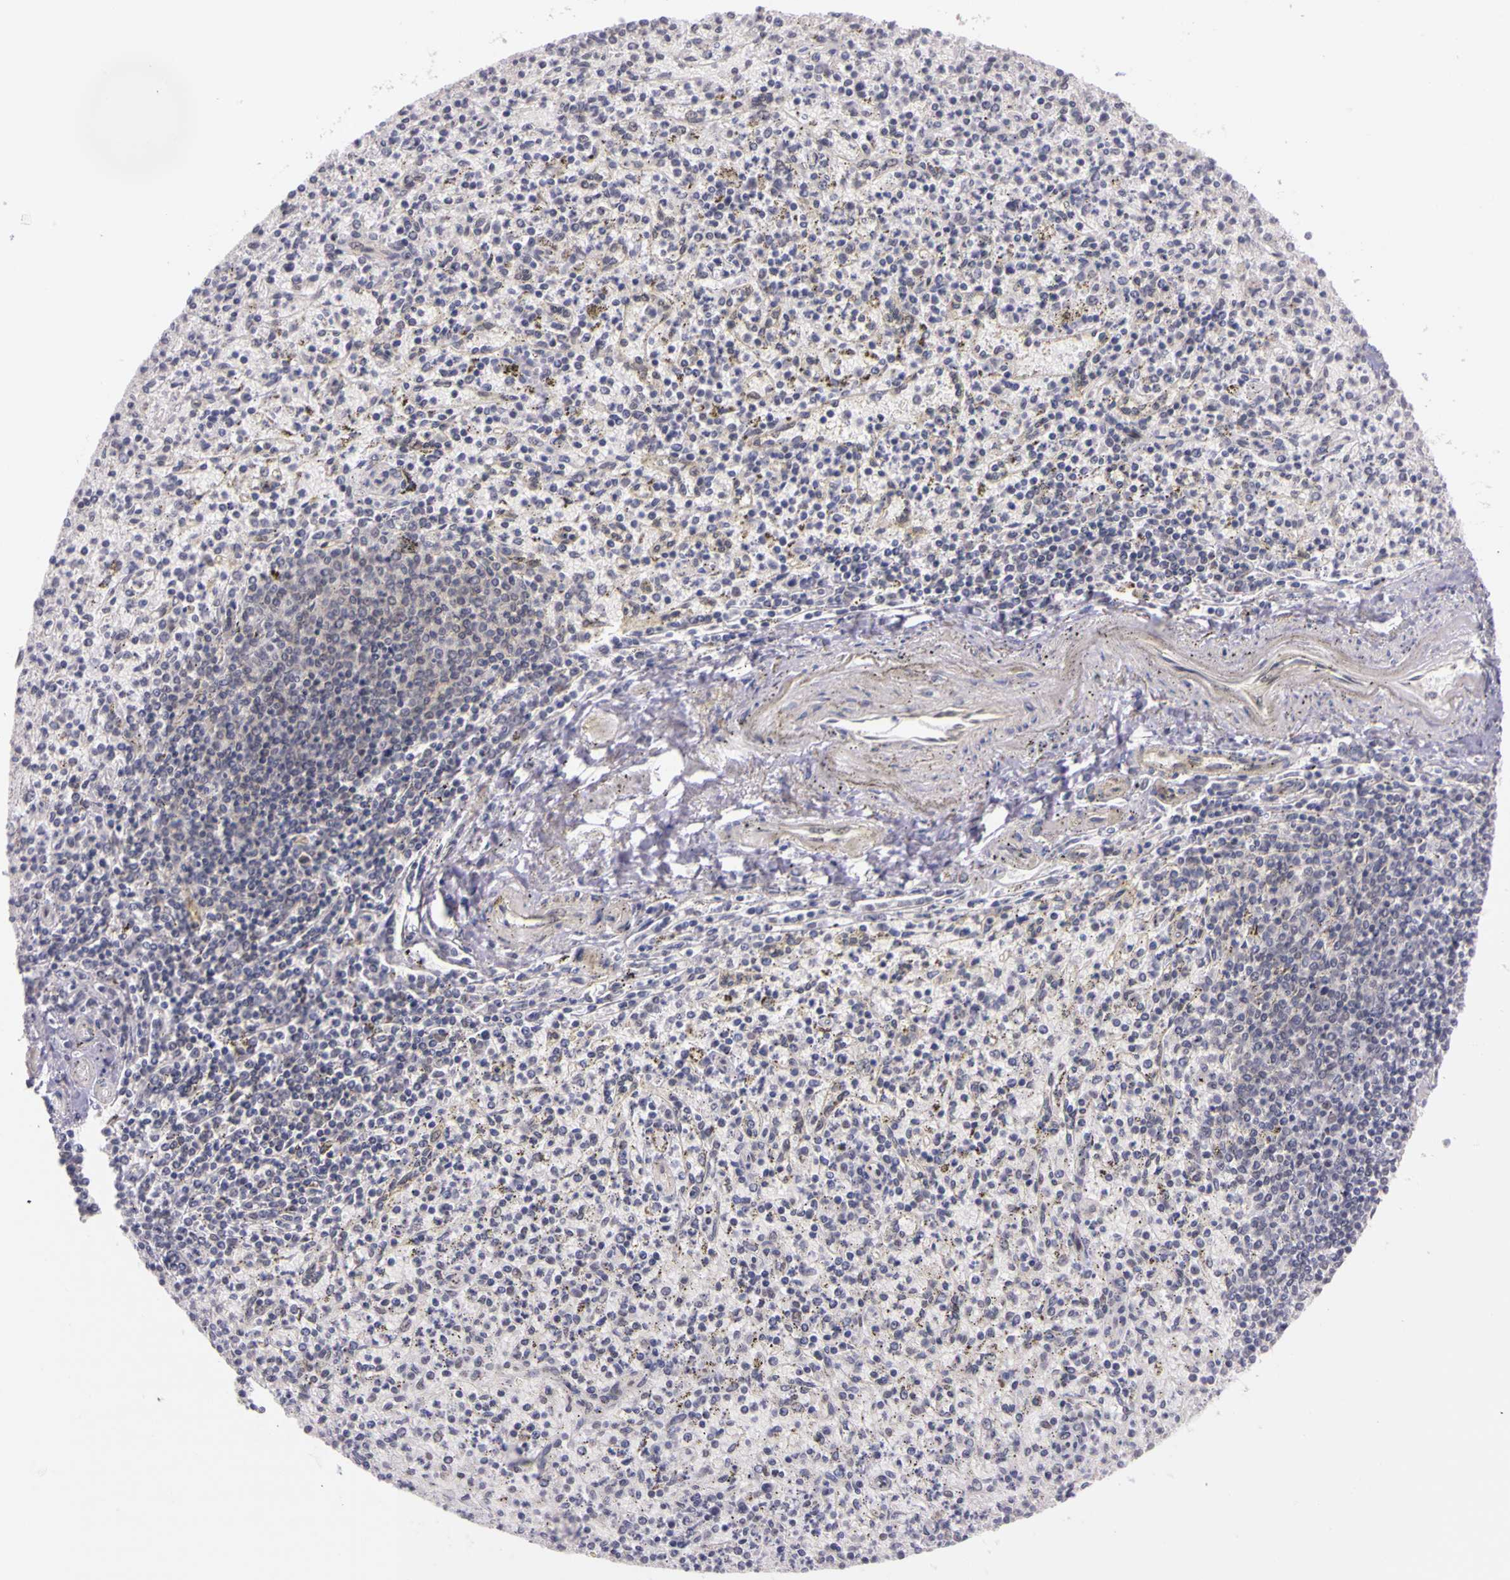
{"staining": {"intensity": "weak", "quantity": "25%-75%", "location": "nuclear"}, "tissue": "spleen", "cell_type": "Cells in red pulp", "image_type": "normal", "snomed": [{"axis": "morphology", "description": "Normal tissue, NOS"}, {"axis": "topography", "description": "Spleen"}], "caption": "Spleen stained with immunohistochemistry reveals weak nuclear staining in approximately 25%-75% of cells in red pulp.", "gene": "WDR13", "patient": {"sex": "male", "age": 72}}